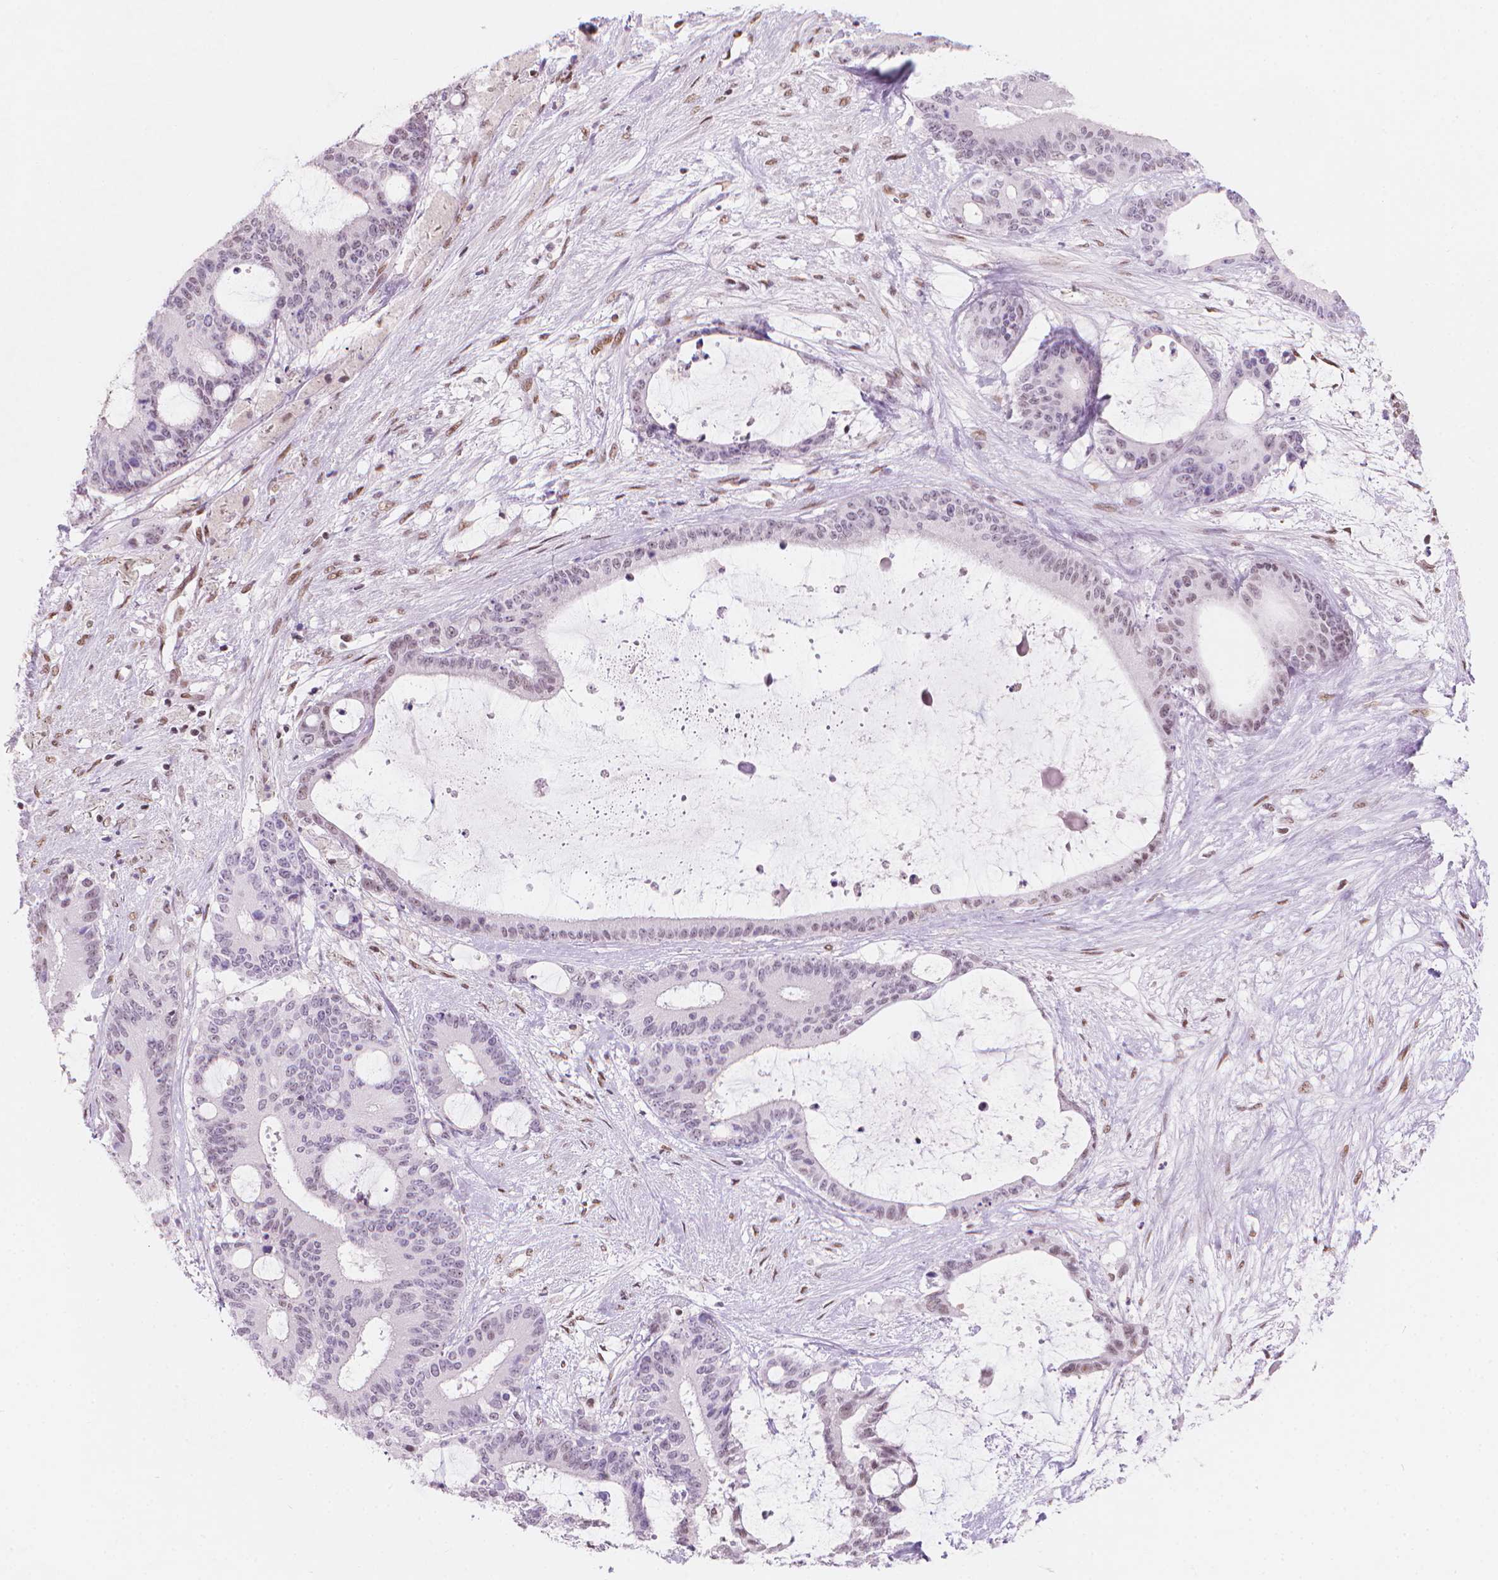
{"staining": {"intensity": "negative", "quantity": "none", "location": "none"}, "tissue": "liver cancer", "cell_type": "Tumor cells", "image_type": "cancer", "snomed": [{"axis": "morphology", "description": "Normal tissue, NOS"}, {"axis": "morphology", "description": "Cholangiocarcinoma"}, {"axis": "topography", "description": "Liver"}, {"axis": "topography", "description": "Peripheral nerve tissue"}], "caption": "A photomicrograph of human cholangiocarcinoma (liver) is negative for staining in tumor cells.", "gene": "PIAS2", "patient": {"sex": "female", "age": 73}}